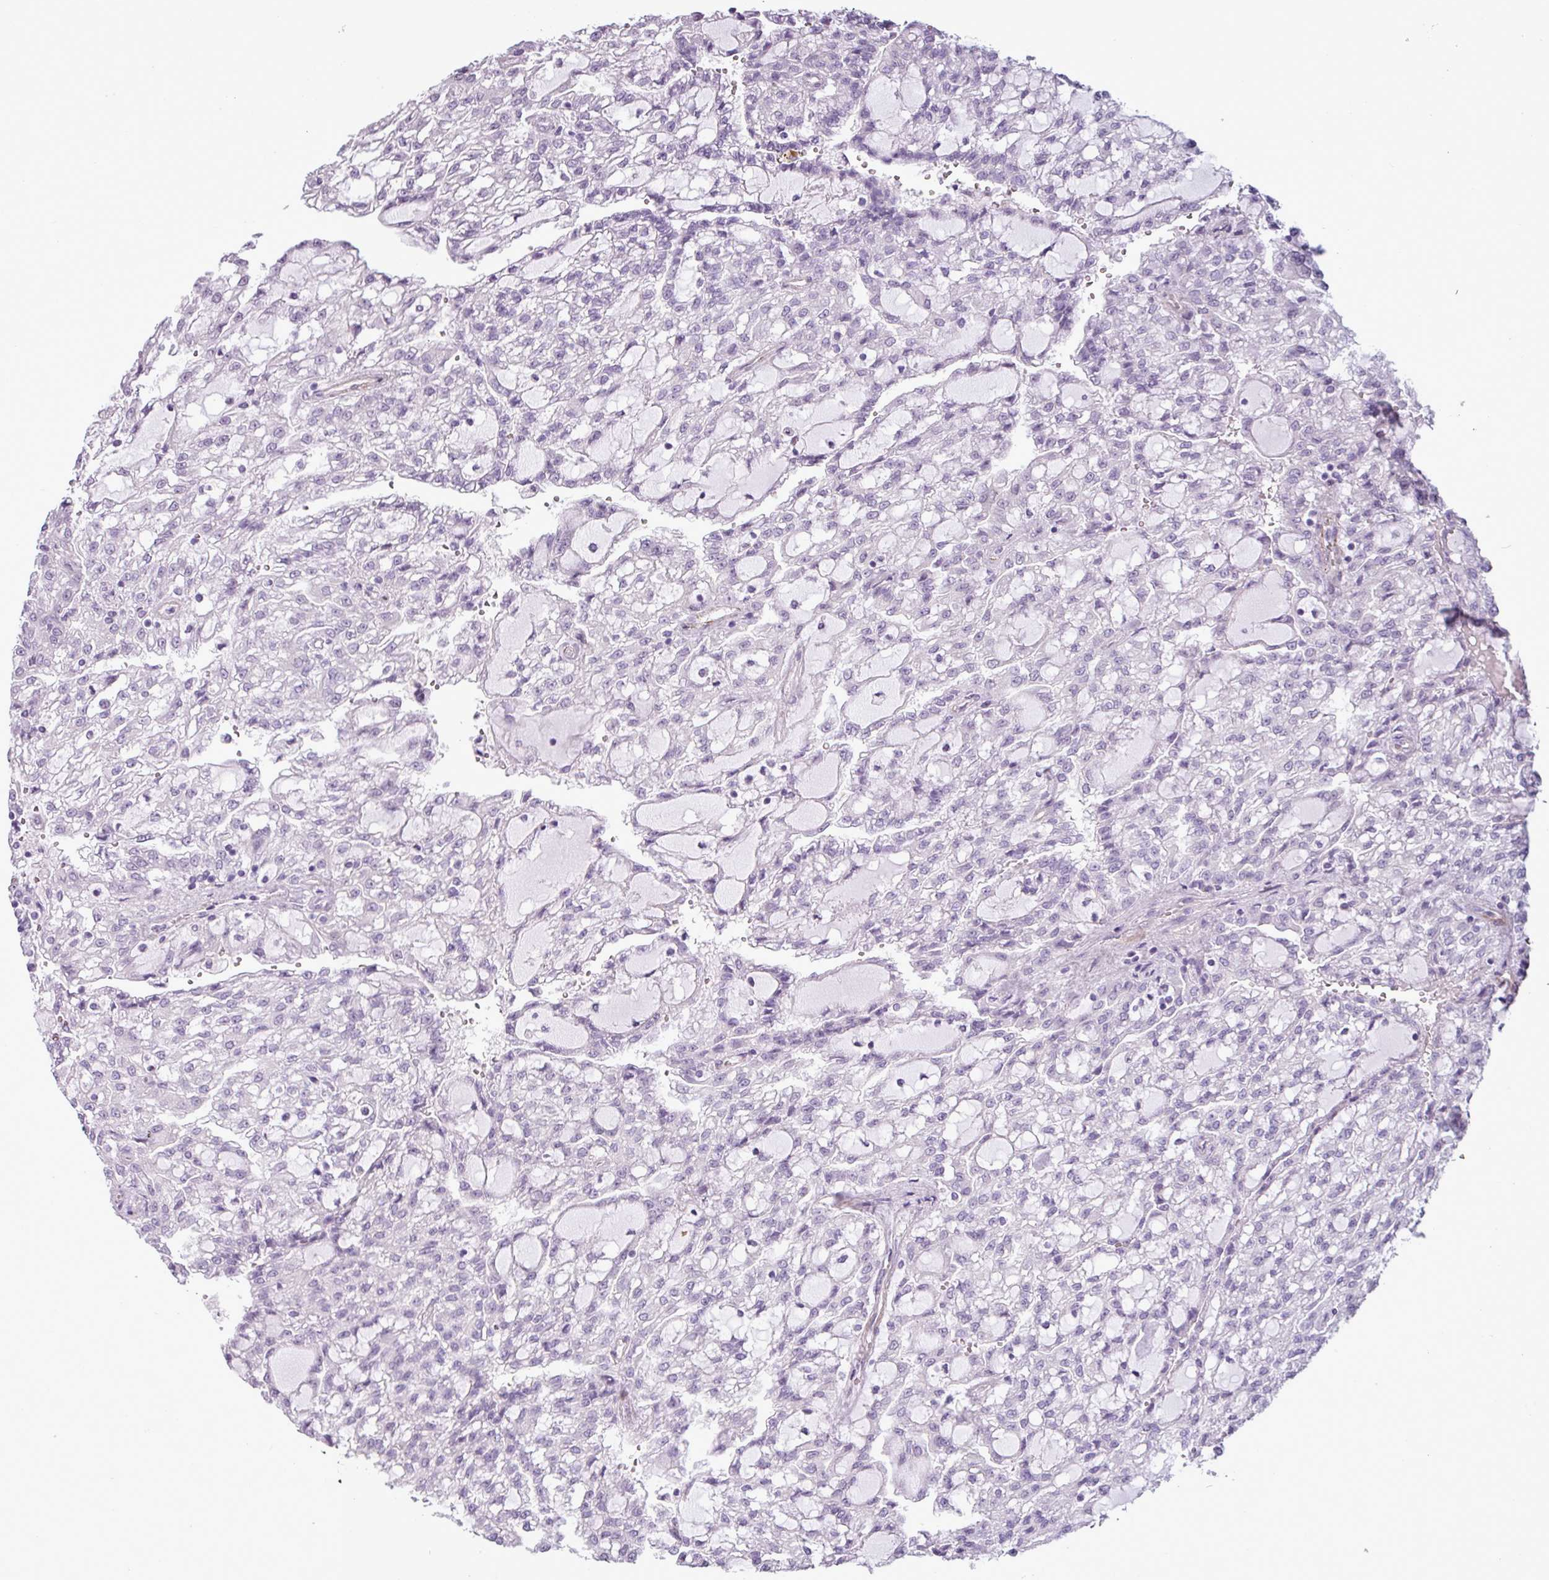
{"staining": {"intensity": "negative", "quantity": "none", "location": "none"}, "tissue": "renal cancer", "cell_type": "Tumor cells", "image_type": "cancer", "snomed": [{"axis": "morphology", "description": "Adenocarcinoma, NOS"}, {"axis": "topography", "description": "Kidney"}], "caption": "Immunohistochemistry (IHC) of renal adenocarcinoma demonstrates no positivity in tumor cells. (DAB (3,3'-diaminobenzidine) IHC with hematoxylin counter stain).", "gene": "ATP10A", "patient": {"sex": "male", "age": 63}}